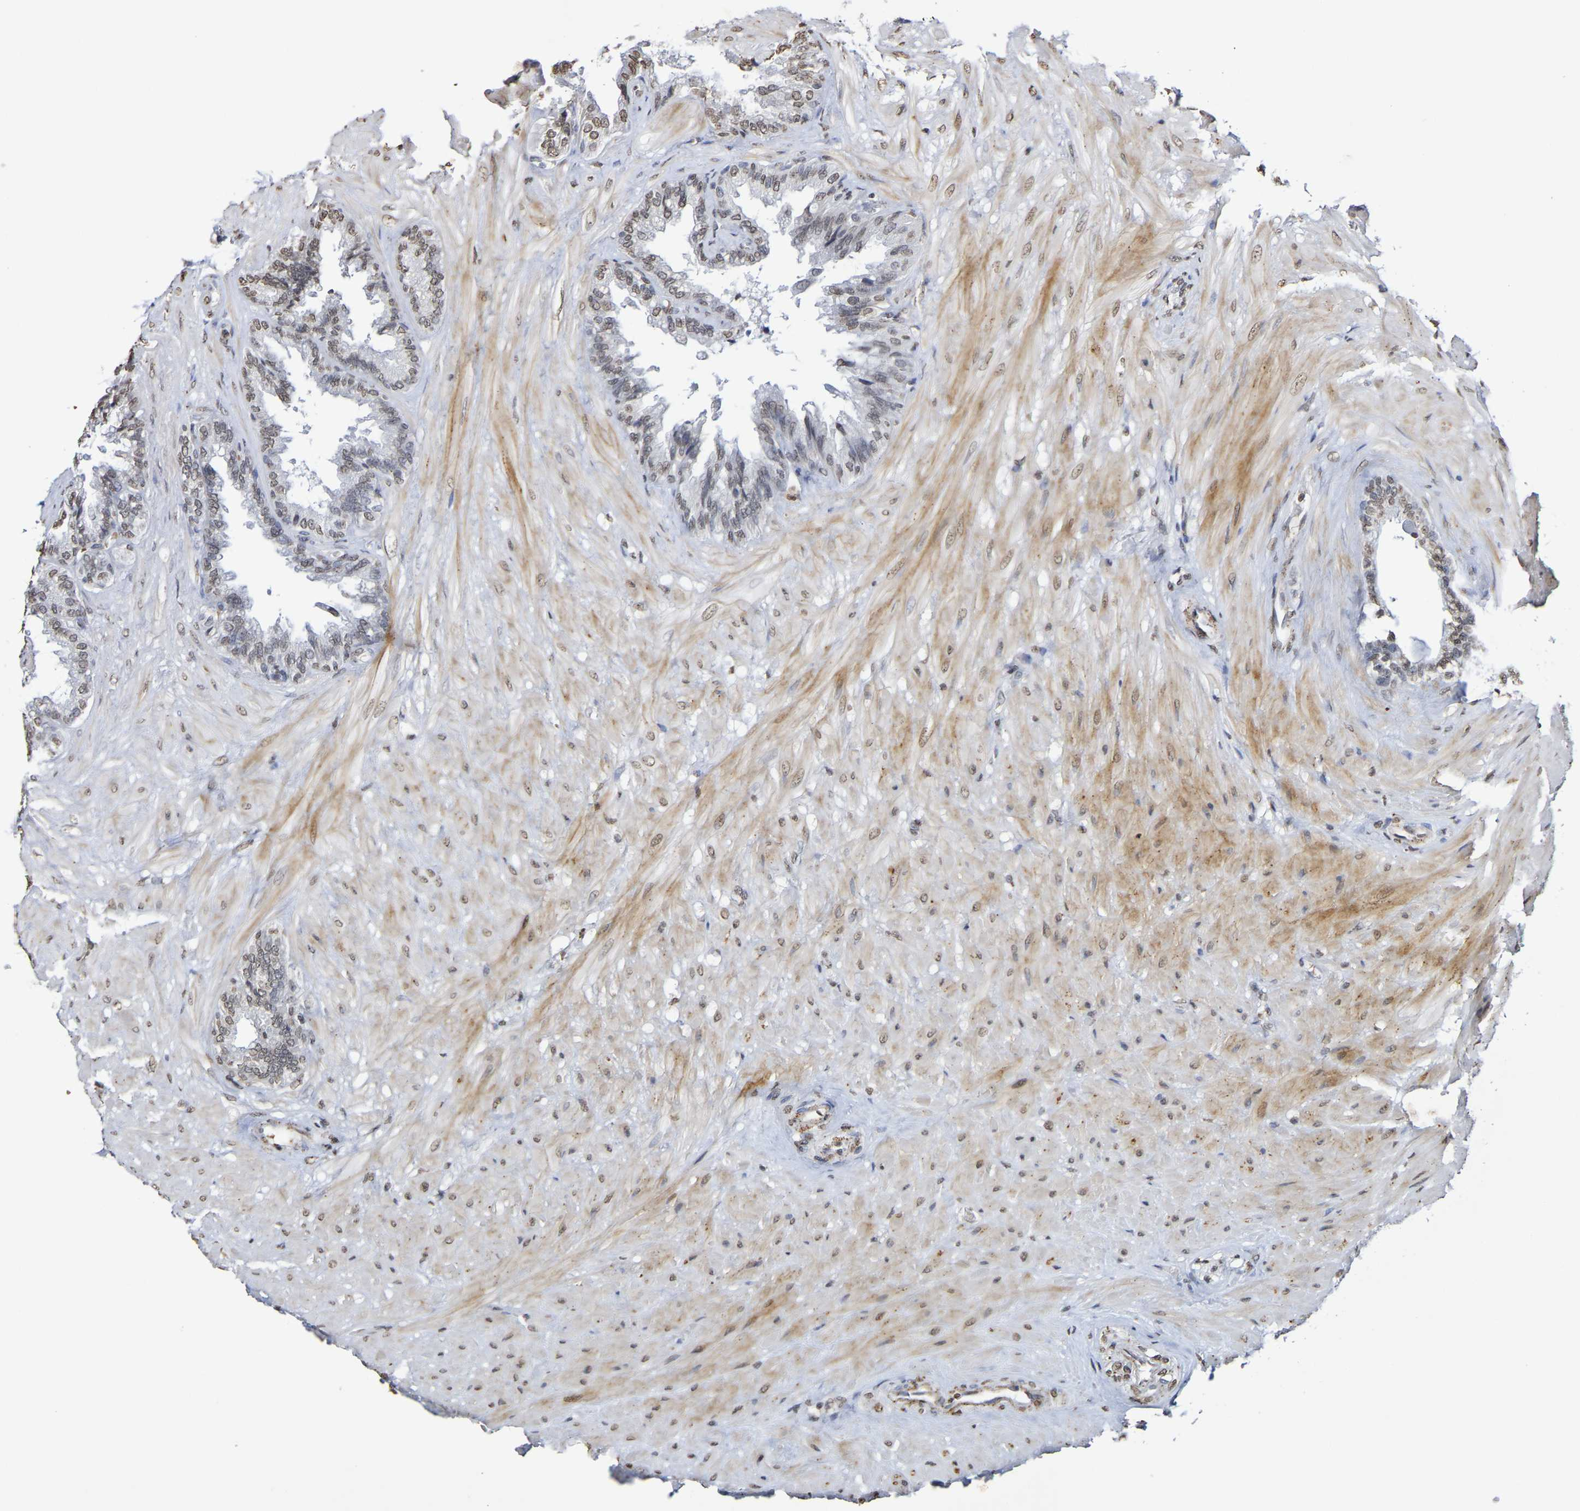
{"staining": {"intensity": "moderate", "quantity": "25%-75%", "location": "nuclear"}, "tissue": "seminal vesicle", "cell_type": "Glandular cells", "image_type": "normal", "snomed": [{"axis": "morphology", "description": "Normal tissue, NOS"}, {"axis": "topography", "description": "Seminal veicle"}], "caption": "A high-resolution image shows immunohistochemistry (IHC) staining of unremarkable seminal vesicle, which exhibits moderate nuclear staining in about 25%-75% of glandular cells.", "gene": "ATF4", "patient": {"sex": "male", "age": 46}}